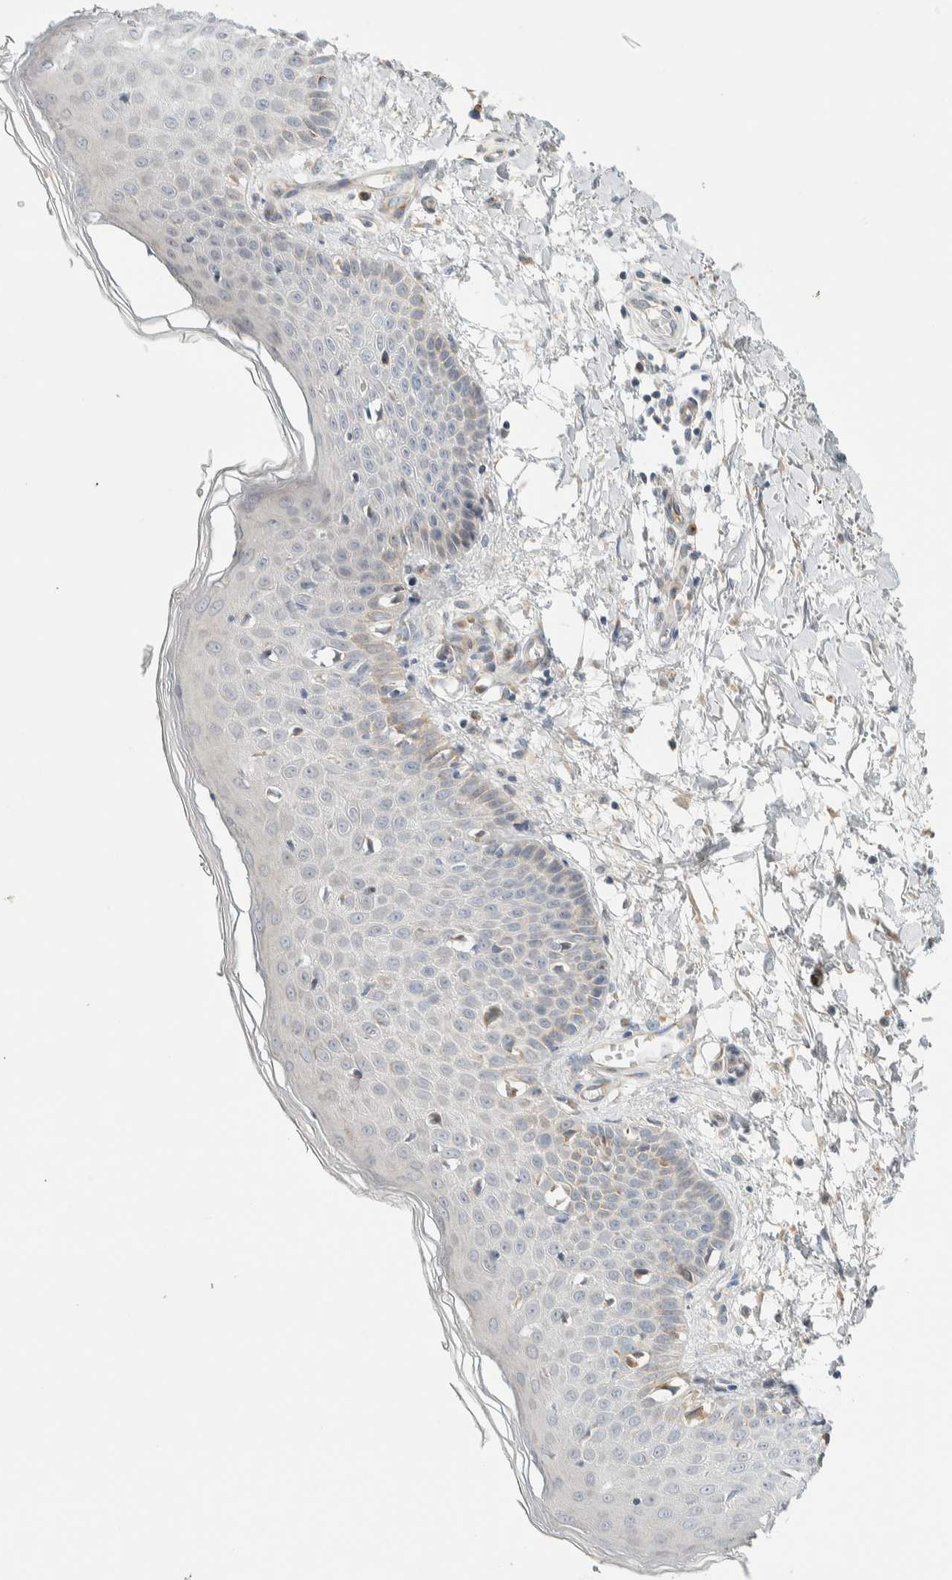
{"staining": {"intensity": "negative", "quantity": "none", "location": "none"}, "tissue": "skin", "cell_type": "Fibroblasts", "image_type": "normal", "snomed": [{"axis": "morphology", "description": "Normal tissue, NOS"}, {"axis": "morphology", "description": "Inflammation, NOS"}, {"axis": "topography", "description": "Skin"}], "caption": "High magnification brightfield microscopy of benign skin stained with DAB (3,3'-diaminobenzidine) (brown) and counterstained with hematoxylin (blue): fibroblasts show no significant expression.", "gene": "TMEM184B", "patient": {"sex": "female", "age": 44}}